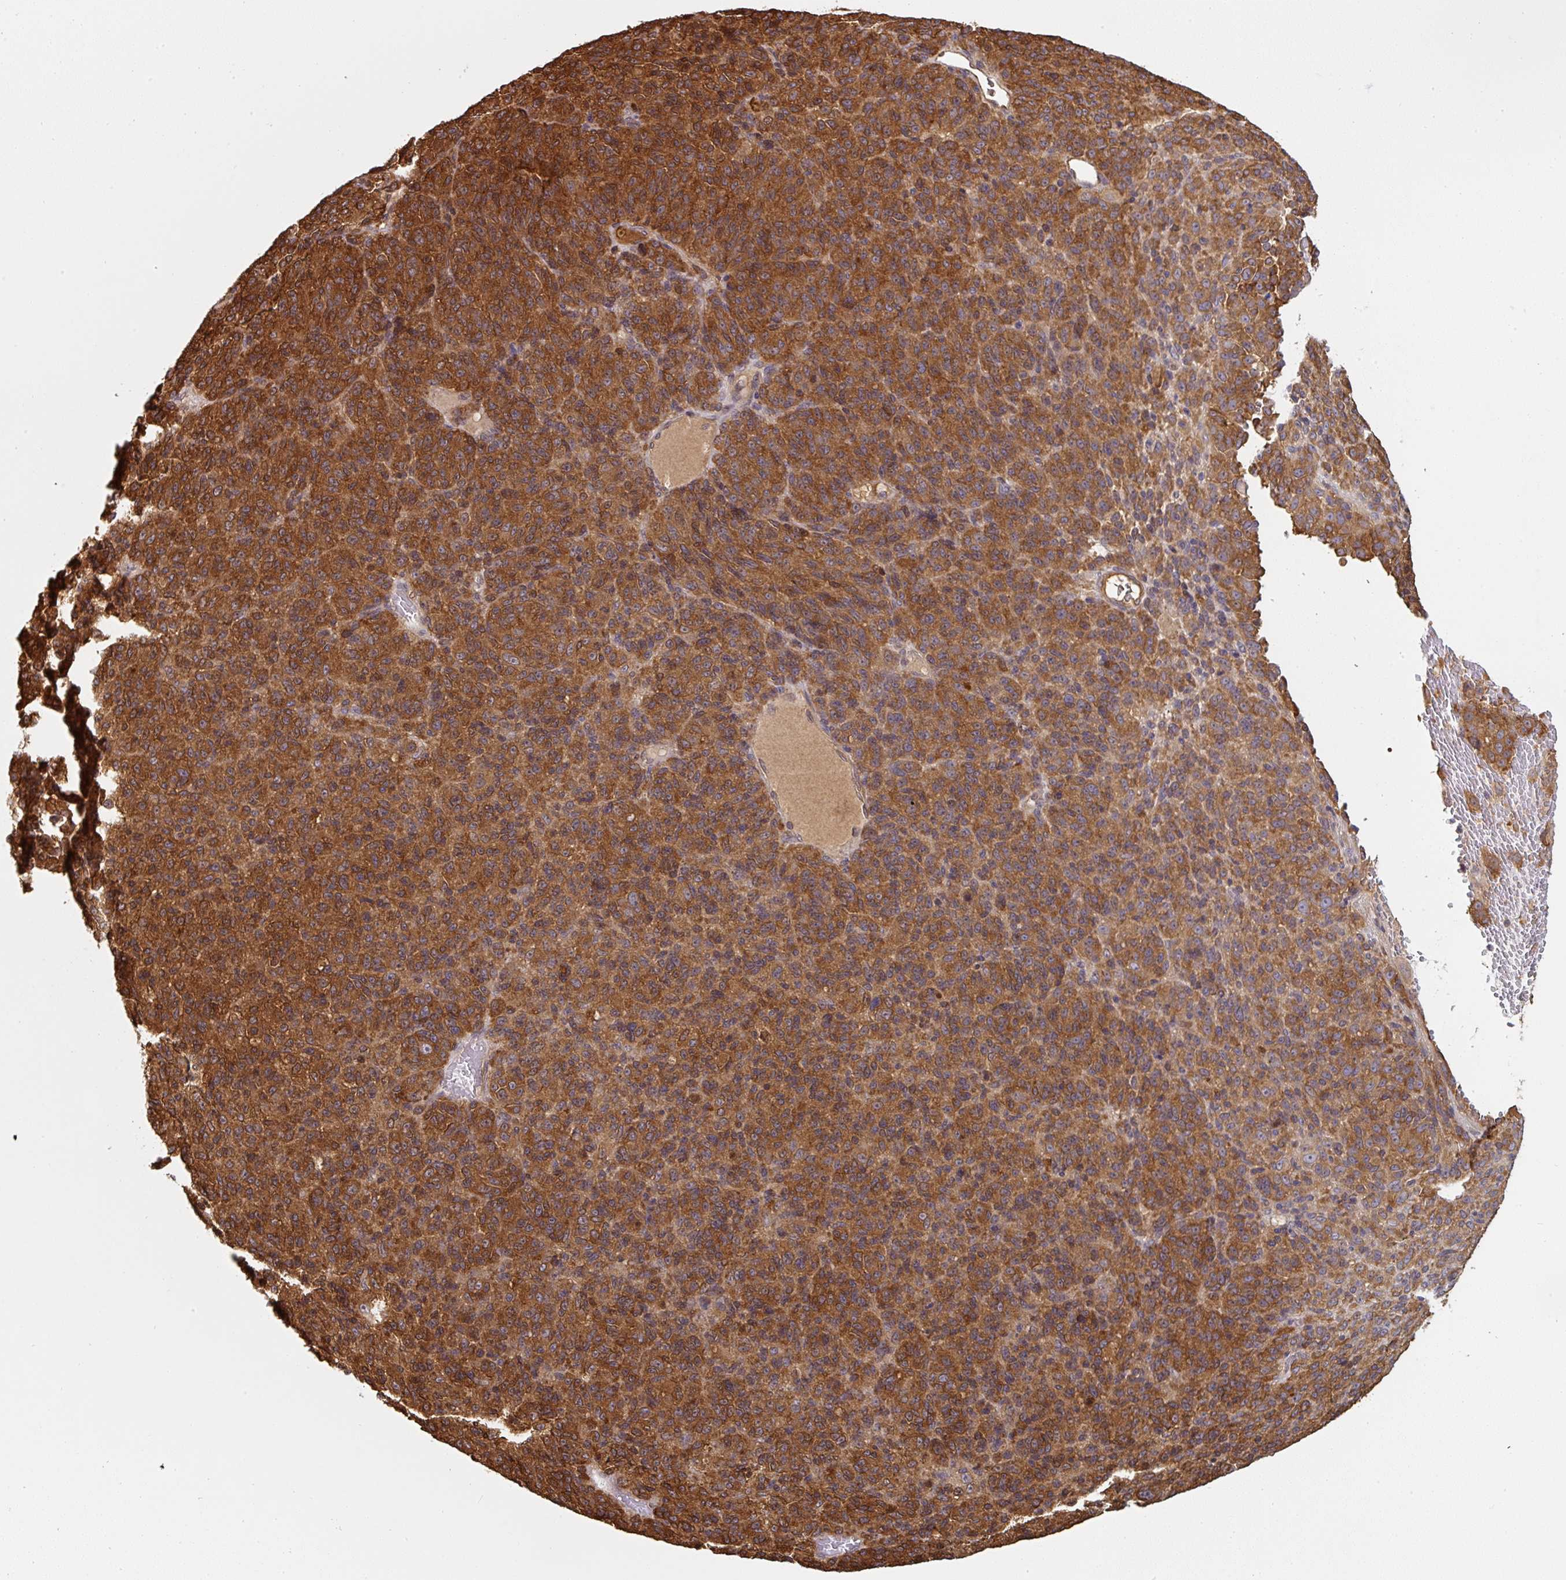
{"staining": {"intensity": "strong", "quantity": ">75%", "location": "cytoplasmic/membranous"}, "tissue": "melanoma", "cell_type": "Tumor cells", "image_type": "cancer", "snomed": [{"axis": "morphology", "description": "Malignant melanoma, Metastatic site"}, {"axis": "topography", "description": "Brain"}], "caption": "Immunohistochemical staining of human melanoma demonstrates high levels of strong cytoplasmic/membranous protein expression in approximately >75% of tumor cells.", "gene": "ST13", "patient": {"sex": "female", "age": 56}}